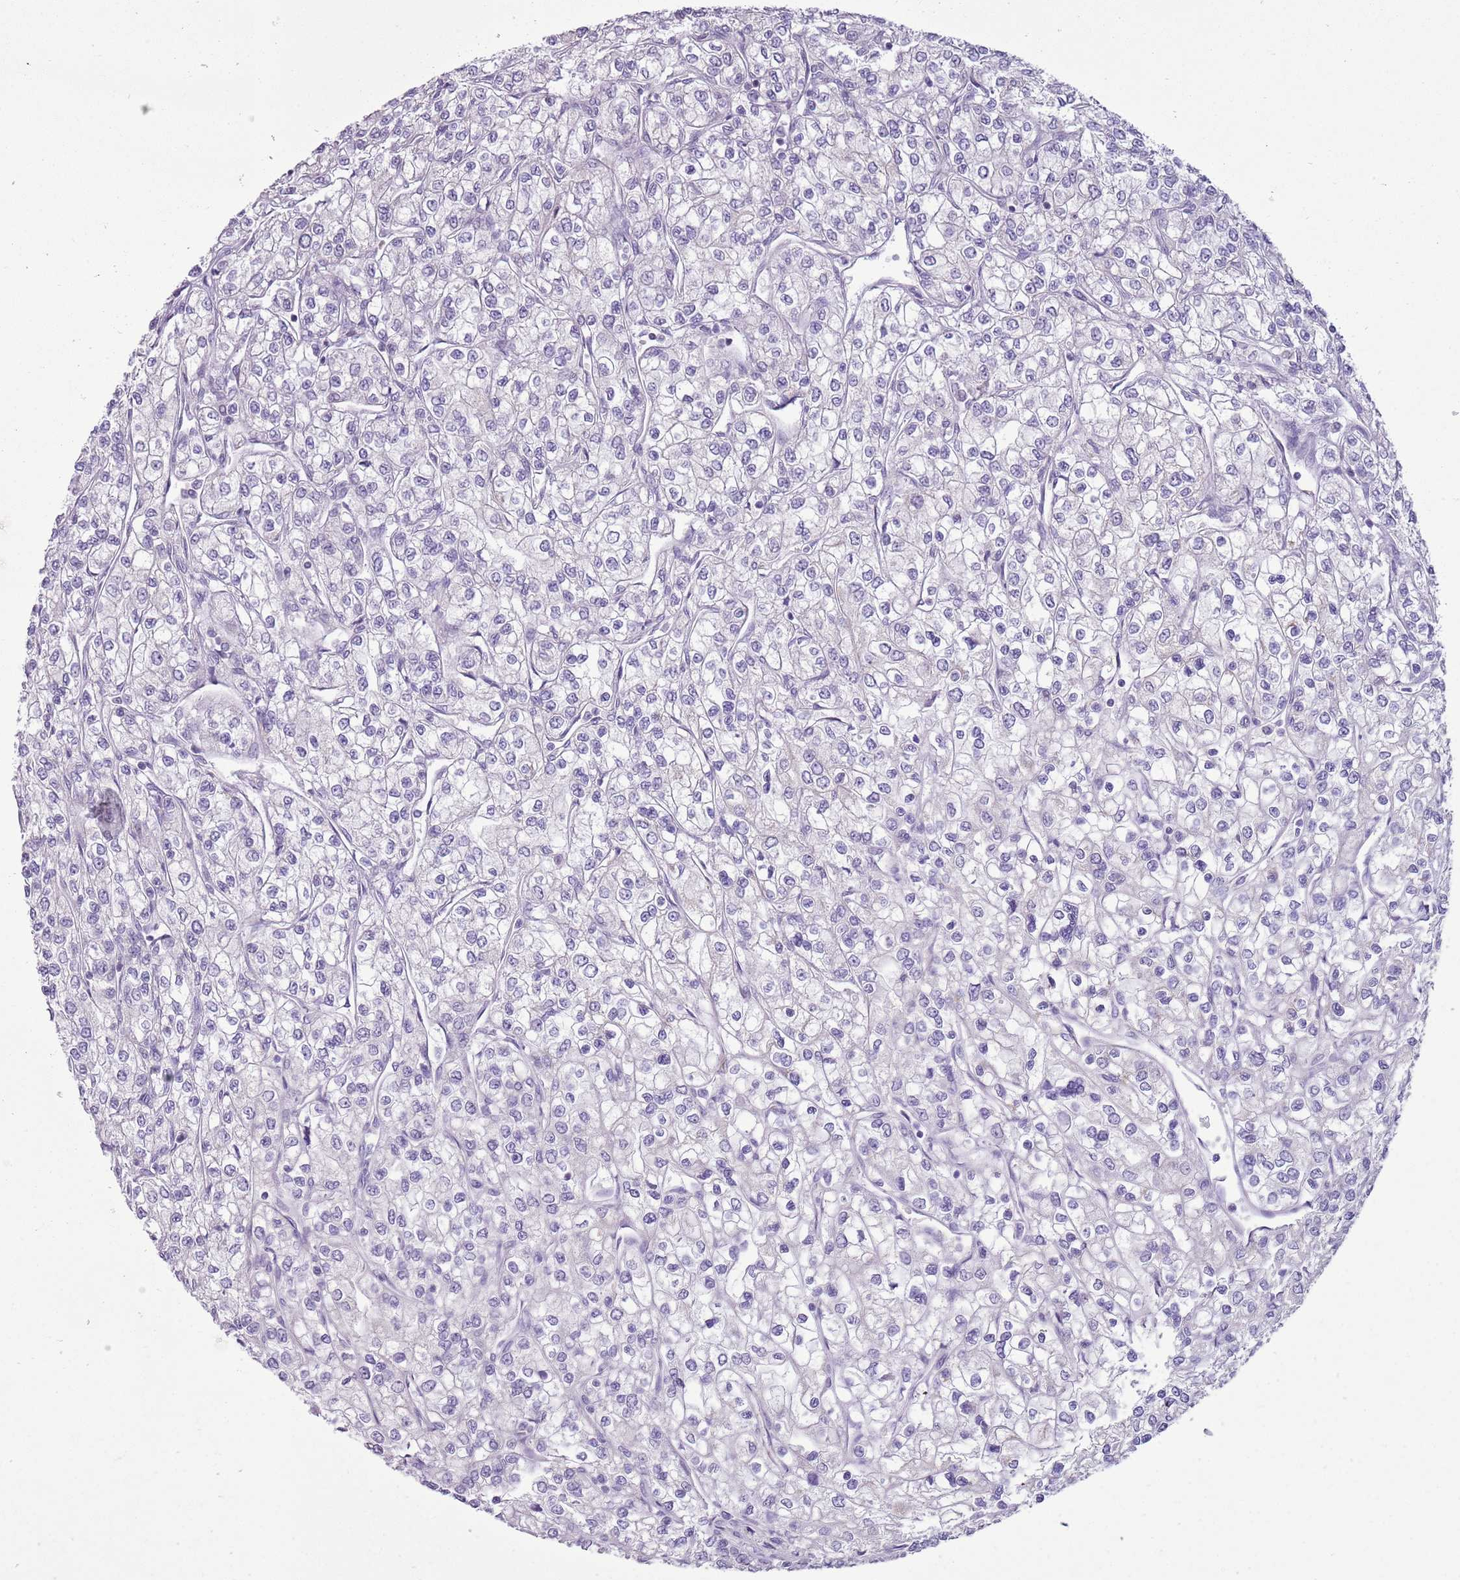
{"staining": {"intensity": "negative", "quantity": "none", "location": "none"}, "tissue": "renal cancer", "cell_type": "Tumor cells", "image_type": "cancer", "snomed": [{"axis": "morphology", "description": "Adenocarcinoma, NOS"}, {"axis": "topography", "description": "Kidney"}], "caption": "A photomicrograph of human renal adenocarcinoma is negative for staining in tumor cells.", "gene": "RPL3L", "patient": {"sex": "male", "age": 80}}